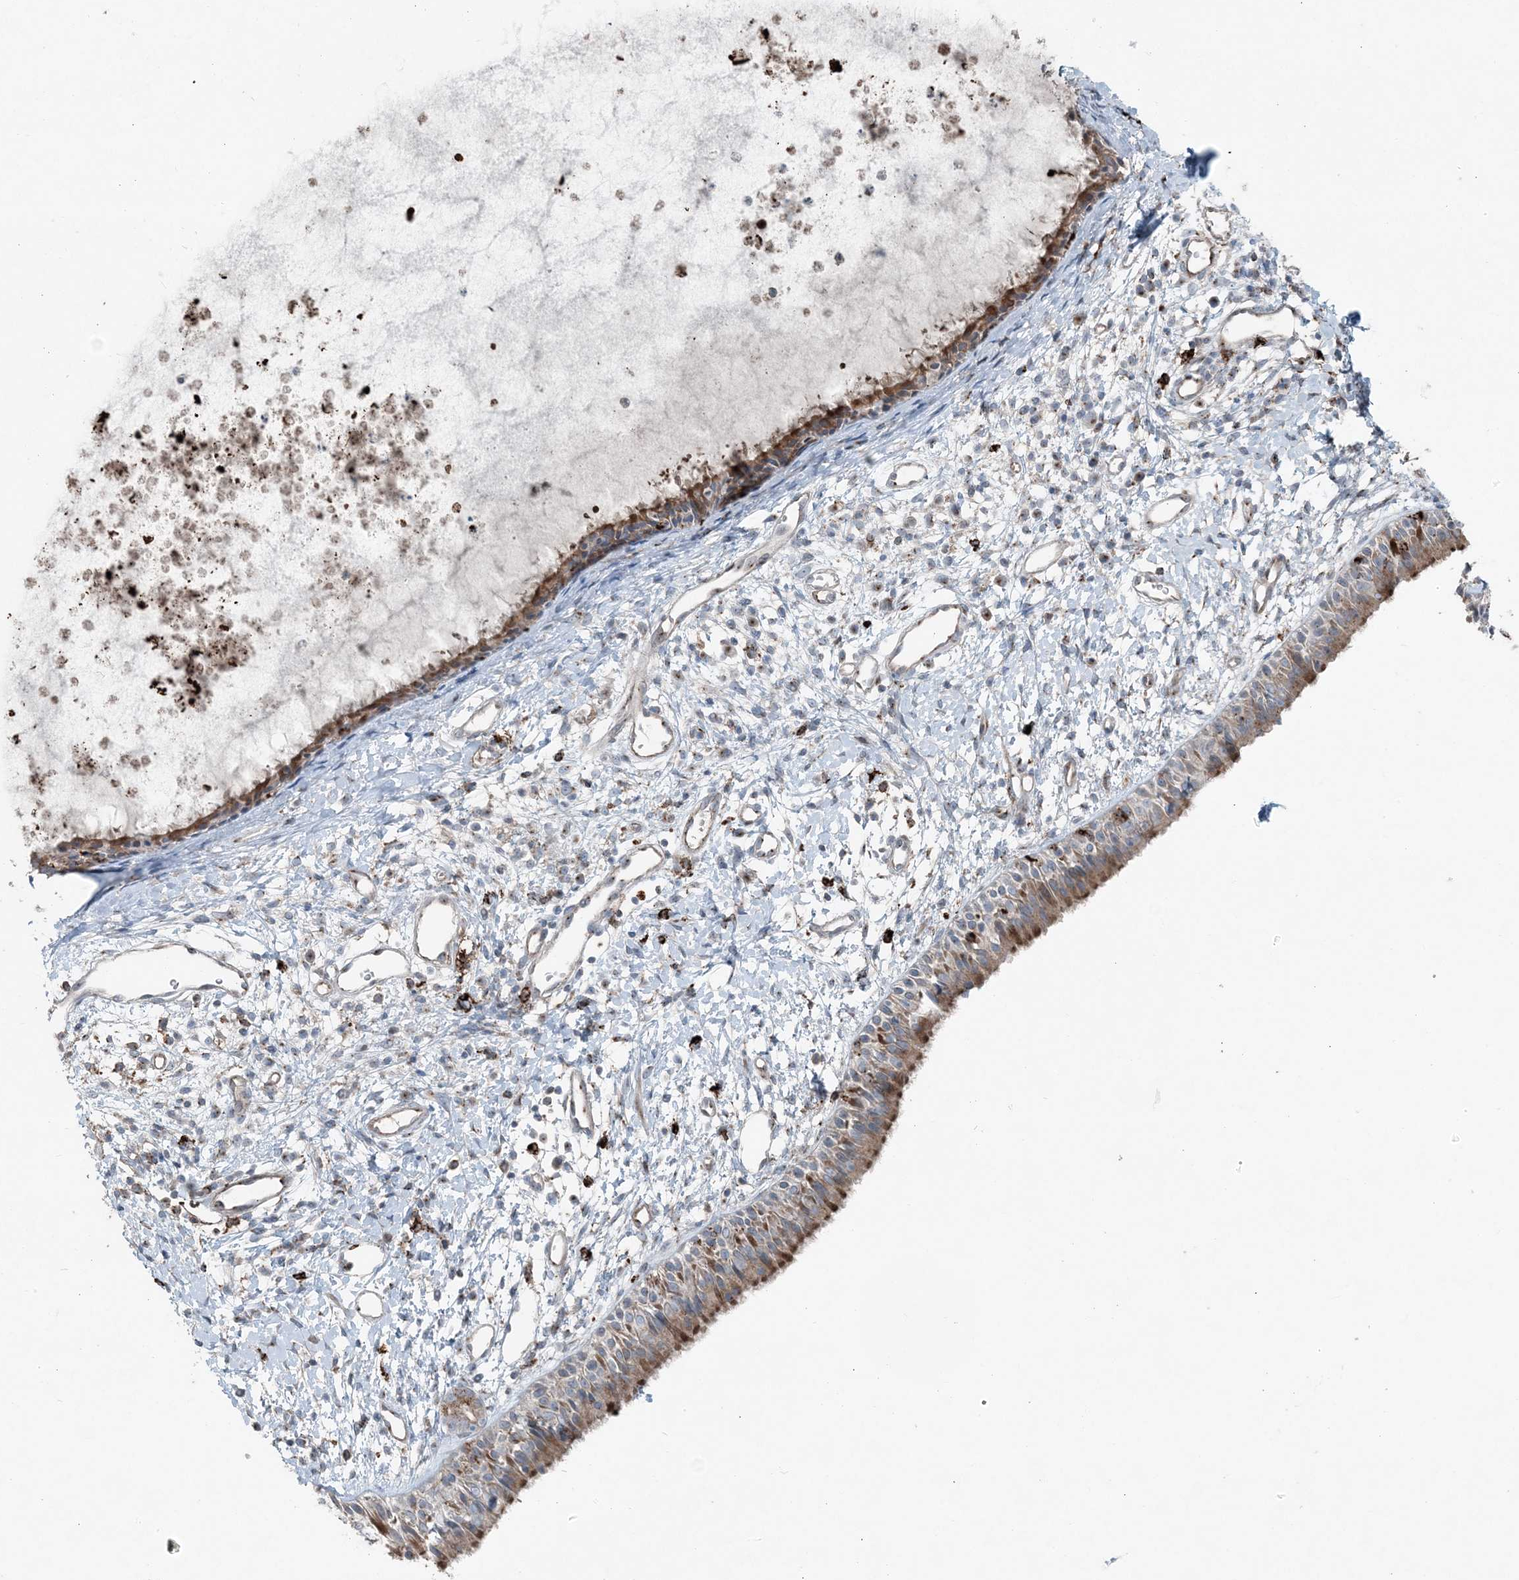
{"staining": {"intensity": "moderate", "quantity": ">75%", "location": "cytoplasmic/membranous"}, "tissue": "nasopharynx", "cell_type": "Respiratory epithelial cells", "image_type": "normal", "snomed": [{"axis": "morphology", "description": "Normal tissue, NOS"}, {"axis": "topography", "description": "Nasopharynx"}], "caption": "A brown stain highlights moderate cytoplasmic/membranous expression of a protein in respiratory epithelial cells of normal nasopharynx.", "gene": "KY", "patient": {"sex": "male", "age": 22}}